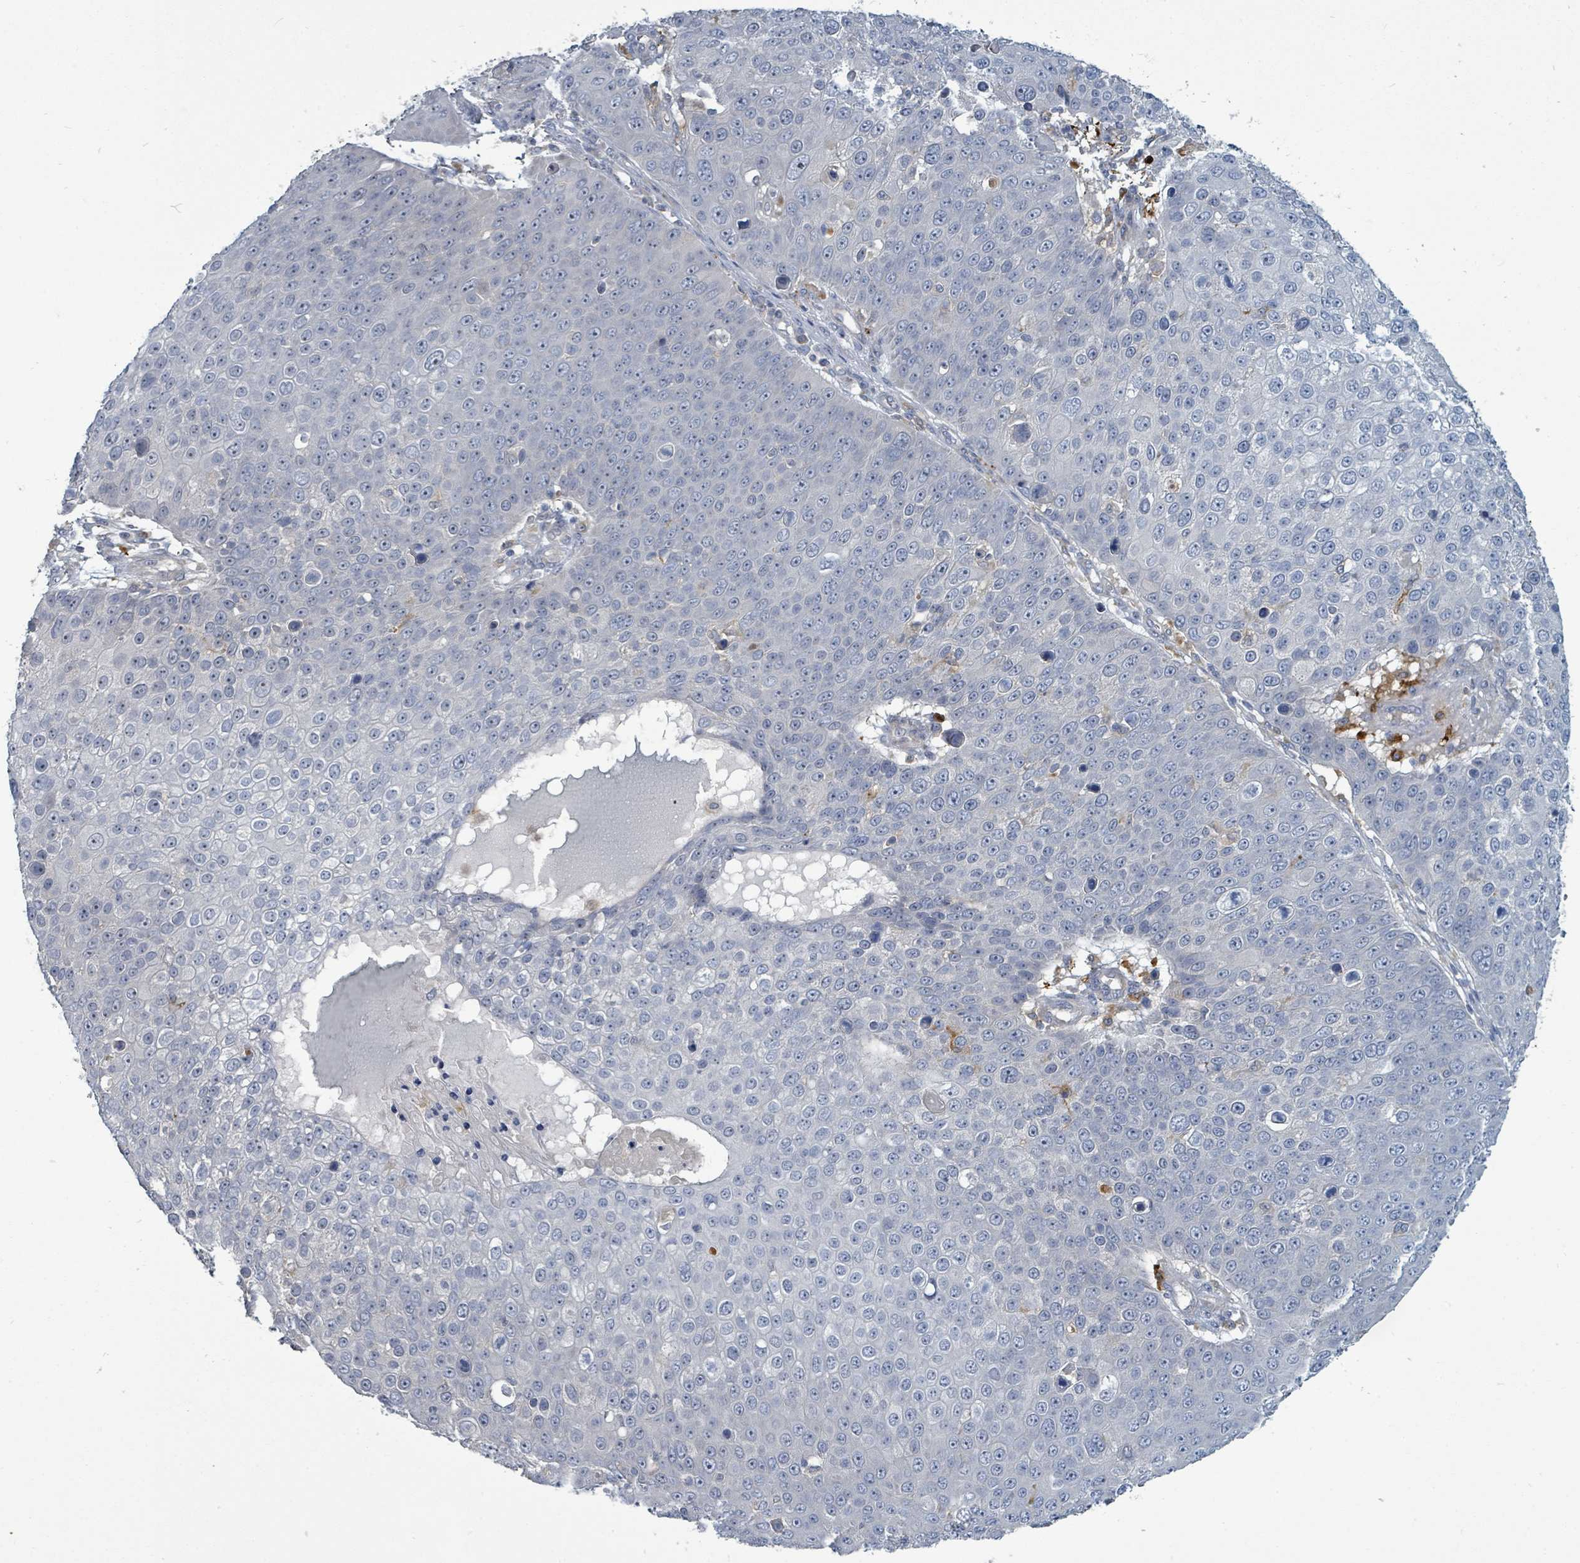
{"staining": {"intensity": "negative", "quantity": "none", "location": "none"}, "tissue": "skin cancer", "cell_type": "Tumor cells", "image_type": "cancer", "snomed": [{"axis": "morphology", "description": "Squamous cell carcinoma, NOS"}, {"axis": "topography", "description": "Skin"}], "caption": "A high-resolution micrograph shows IHC staining of squamous cell carcinoma (skin), which exhibits no significant positivity in tumor cells.", "gene": "TRDMT1", "patient": {"sex": "male", "age": 71}}